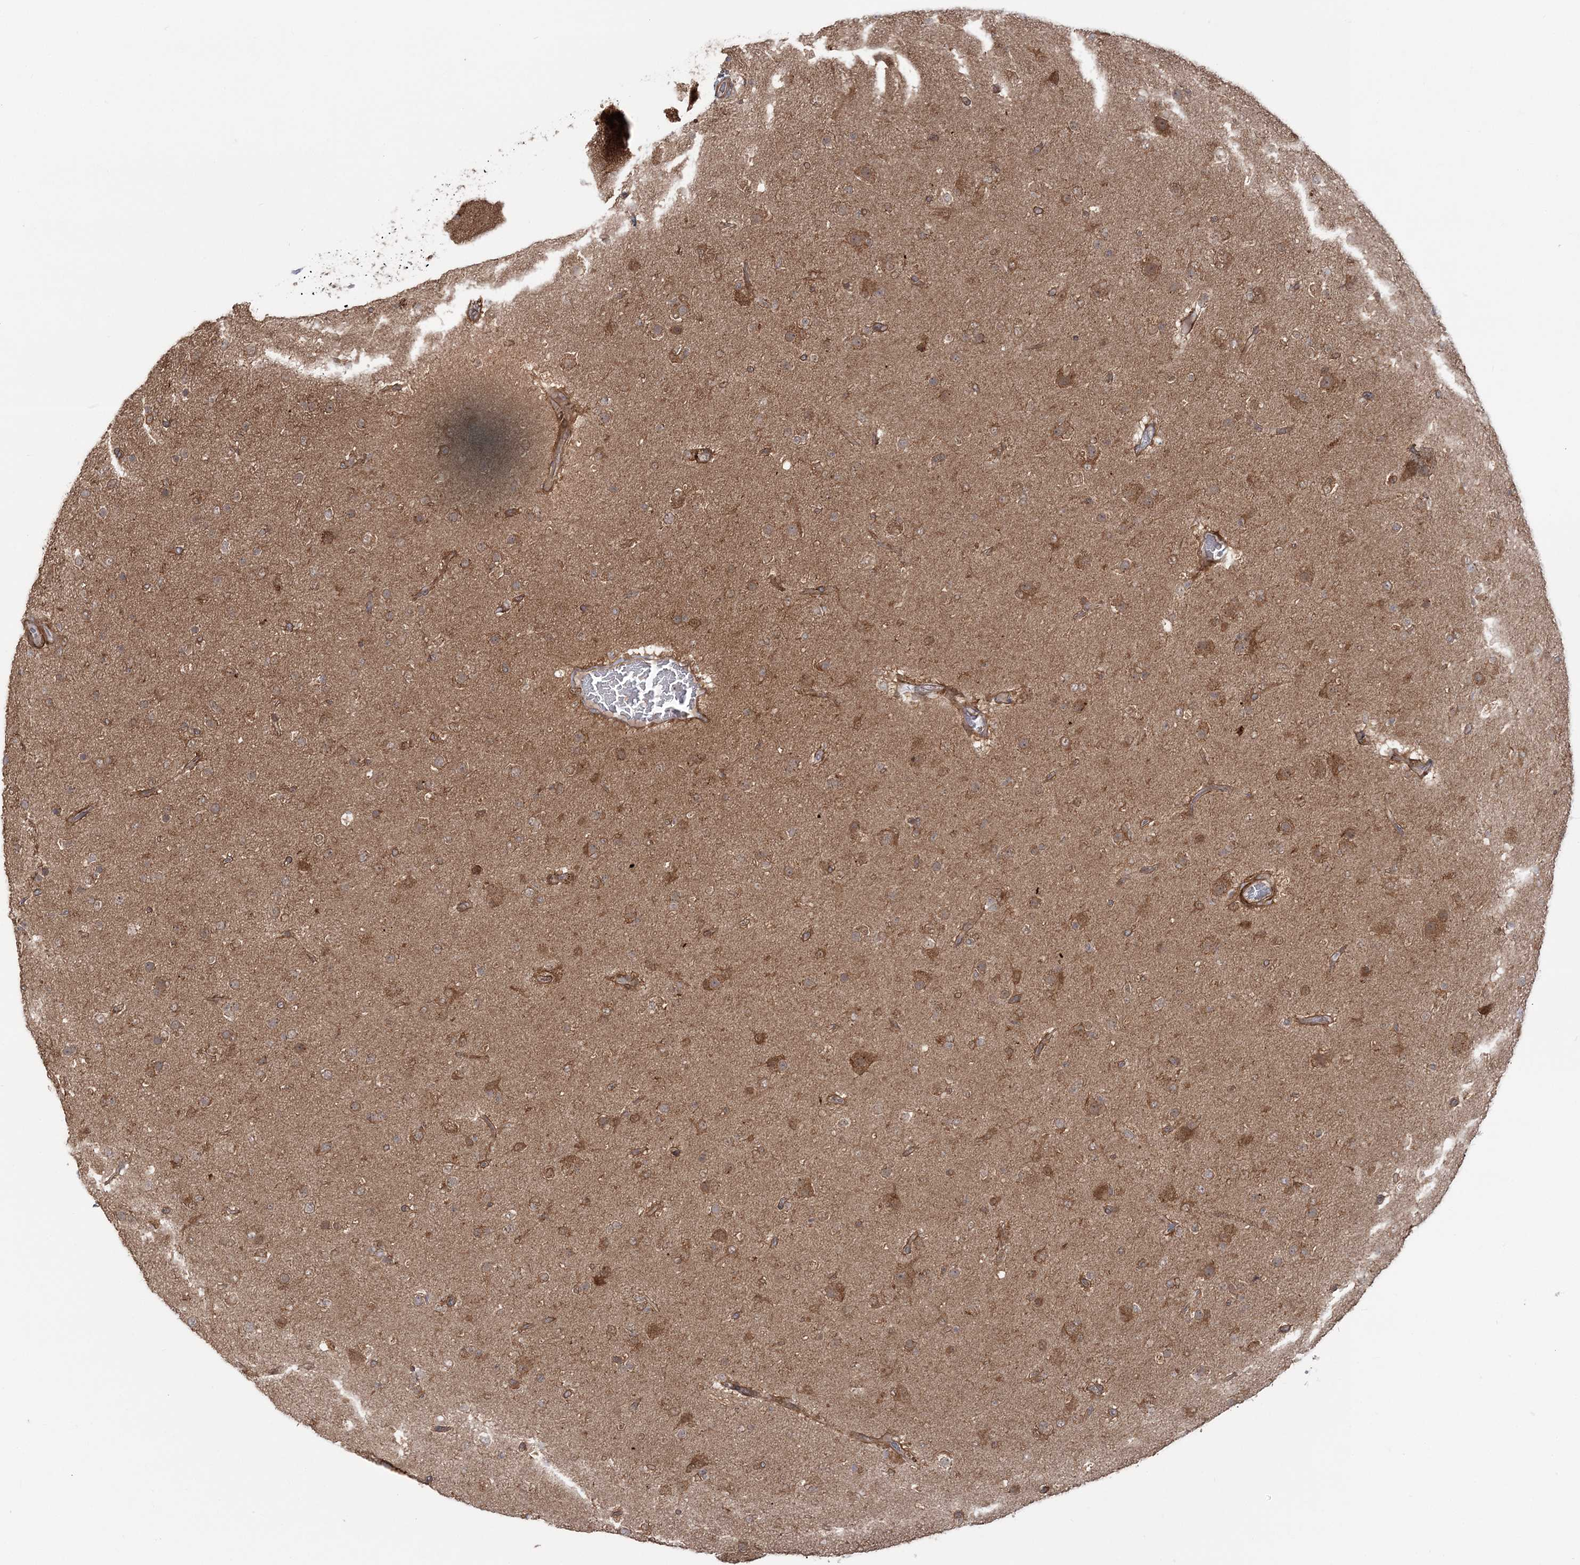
{"staining": {"intensity": "moderate", "quantity": ">75%", "location": "cytoplasmic/membranous"}, "tissue": "glioma", "cell_type": "Tumor cells", "image_type": "cancer", "snomed": [{"axis": "morphology", "description": "Glioma, malignant, Low grade"}, {"axis": "topography", "description": "Brain"}], "caption": "Immunohistochemistry (IHC) of human malignant glioma (low-grade) demonstrates medium levels of moderate cytoplasmic/membranous positivity in about >75% of tumor cells.", "gene": "MOCS2", "patient": {"sex": "male", "age": 65}}